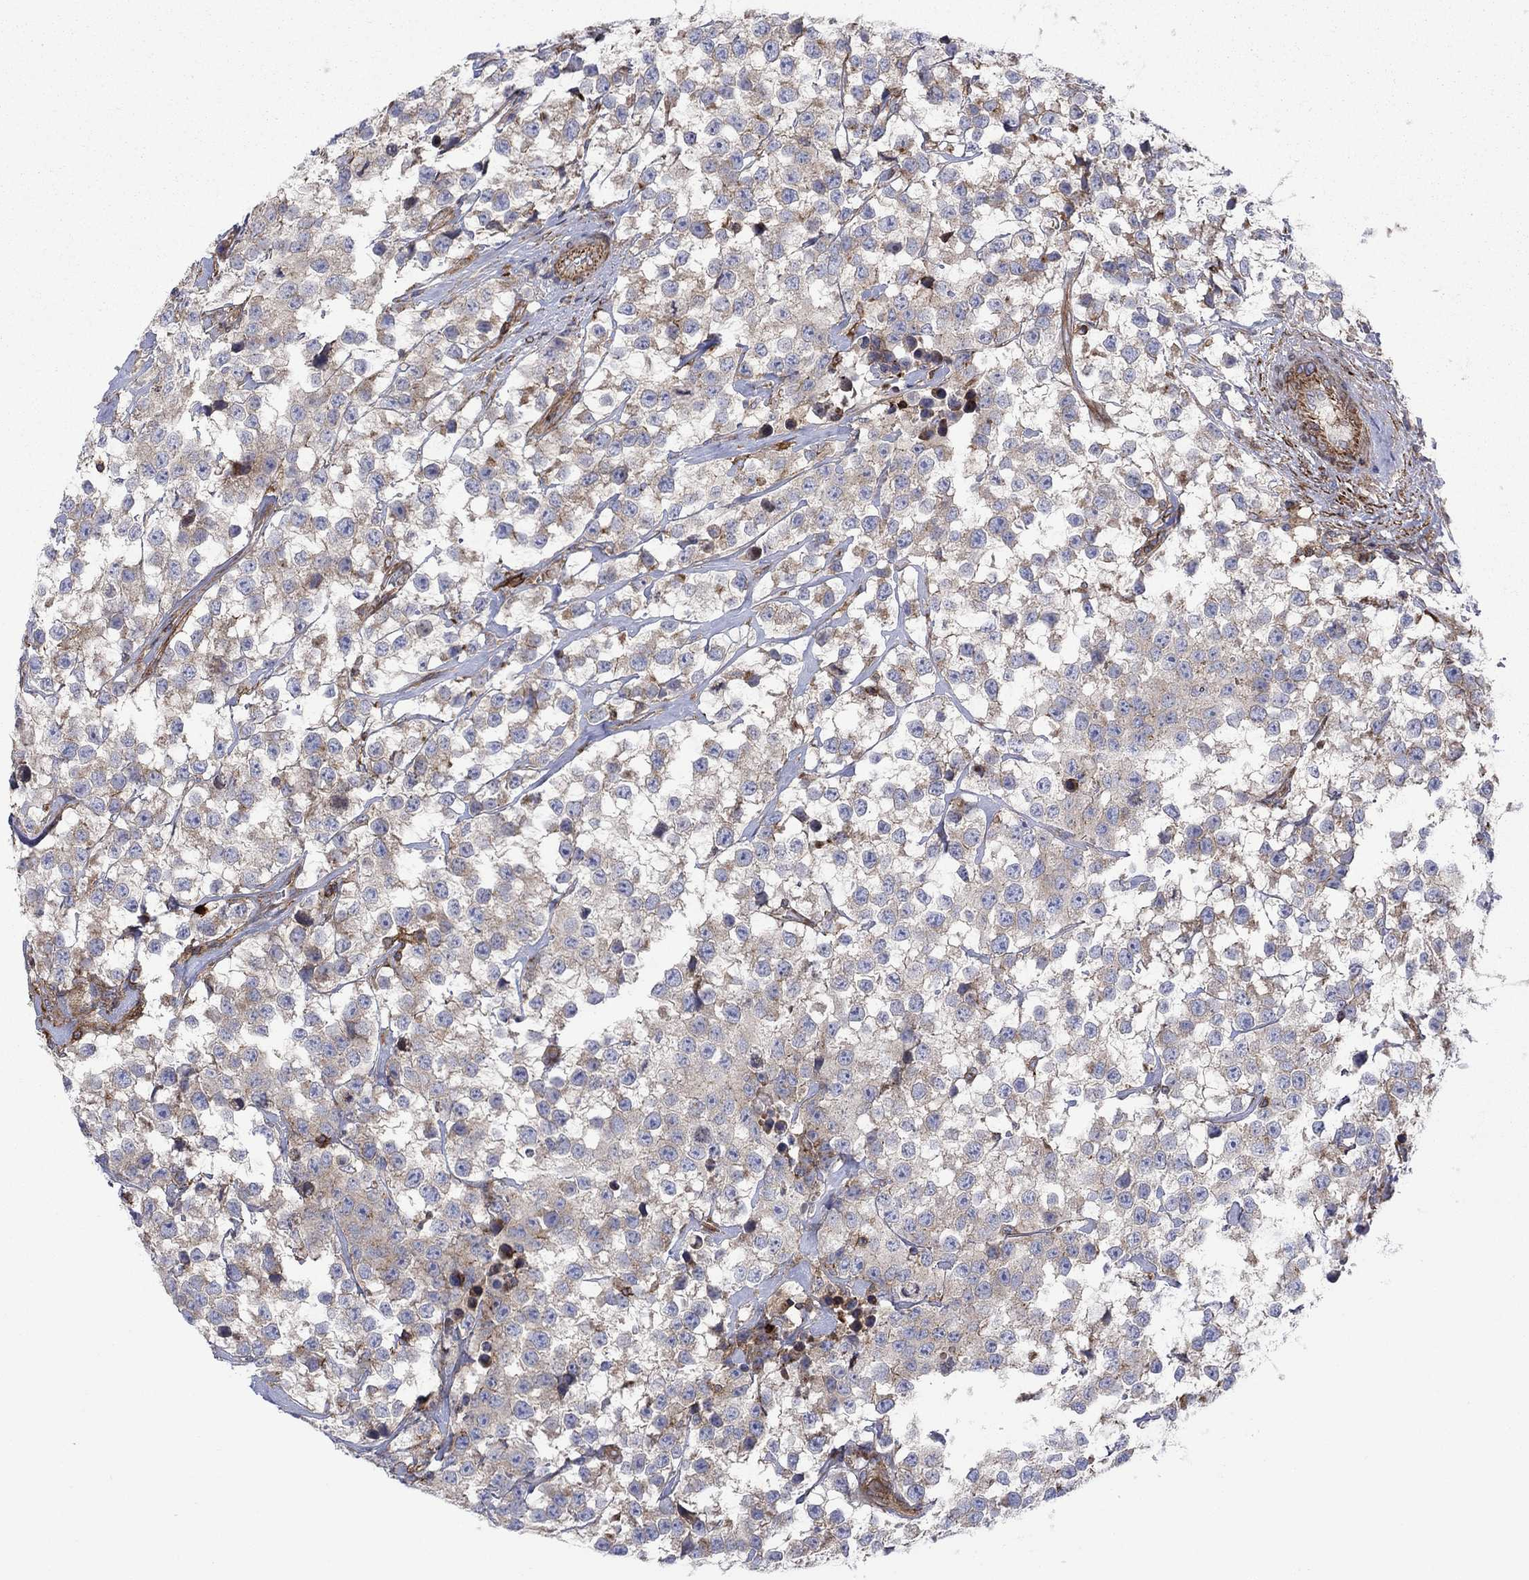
{"staining": {"intensity": "weak", "quantity": "25%-75%", "location": "cytoplasmic/membranous"}, "tissue": "testis cancer", "cell_type": "Tumor cells", "image_type": "cancer", "snomed": [{"axis": "morphology", "description": "Seminoma, NOS"}, {"axis": "topography", "description": "Testis"}], "caption": "Weak cytoplasmic/membranous protein staining is appreciated in about 25%-75% of tumor cells in testis seminoma.", "gene": "PAG1", "patient": {"sex": "male", "age": 59}}